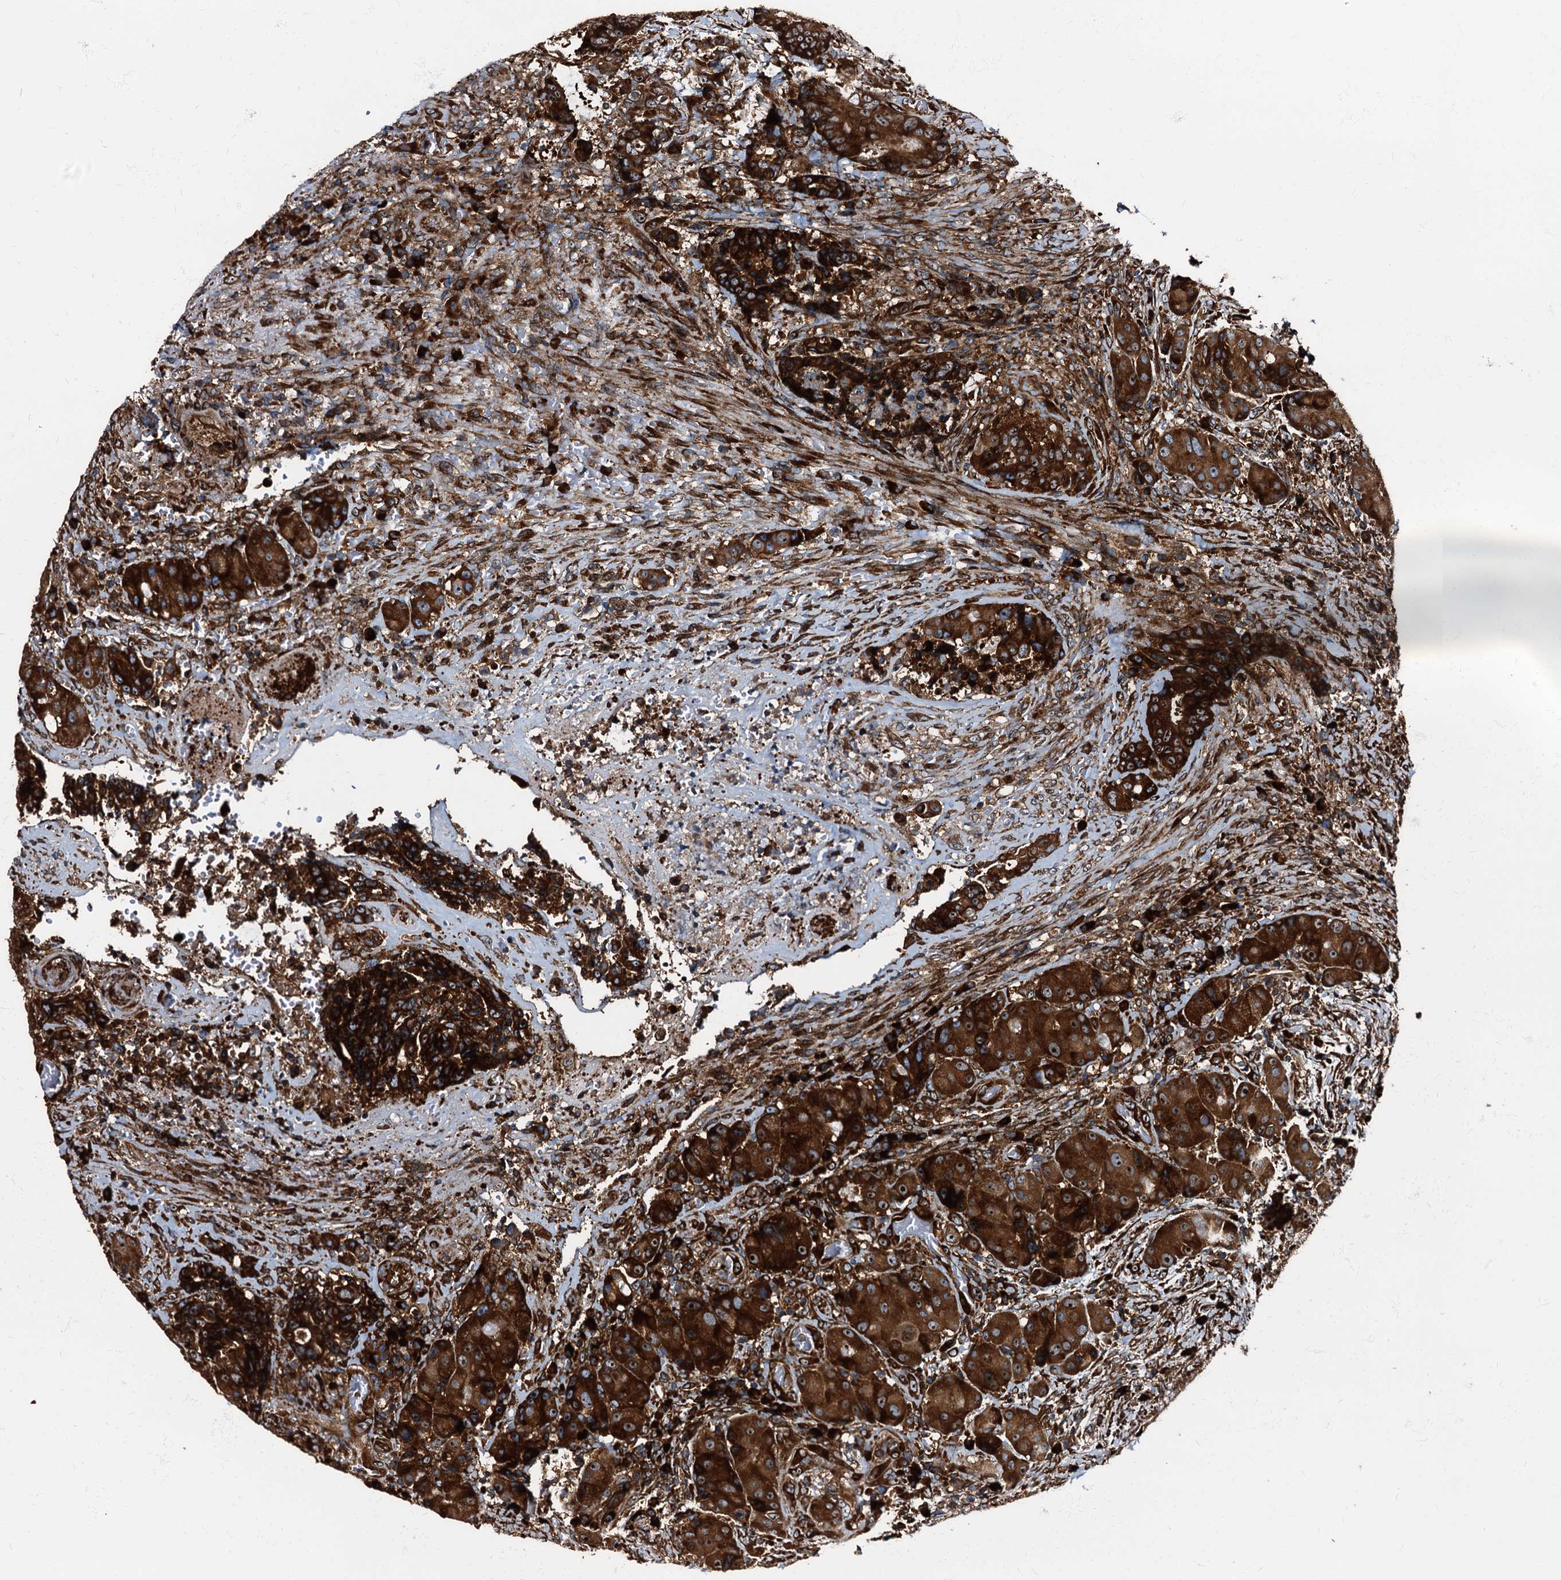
{"staining": {"intensity": "strong", "quantity": ">75%", "location": "cytoplasmic/membranous,nuclear"}, "tissue": "colorectal cancer", "cell_type": "Tumor cells", "image_type": "cancer", "snomed": [{"axis": "morphology", "description": "Adenocarcinoma, NOS"}, {"axis": "topography", "description": "Rectum"}], "caption": "Colorectal cancer stained with immunohistochemistry (IHC) demonstrates strong cytoplasmic/membranous and nuclear expression in approximately >75% of tumor cells.", "gene": "ATP2C1", "patient": {"sex": "male", "age": 69}}